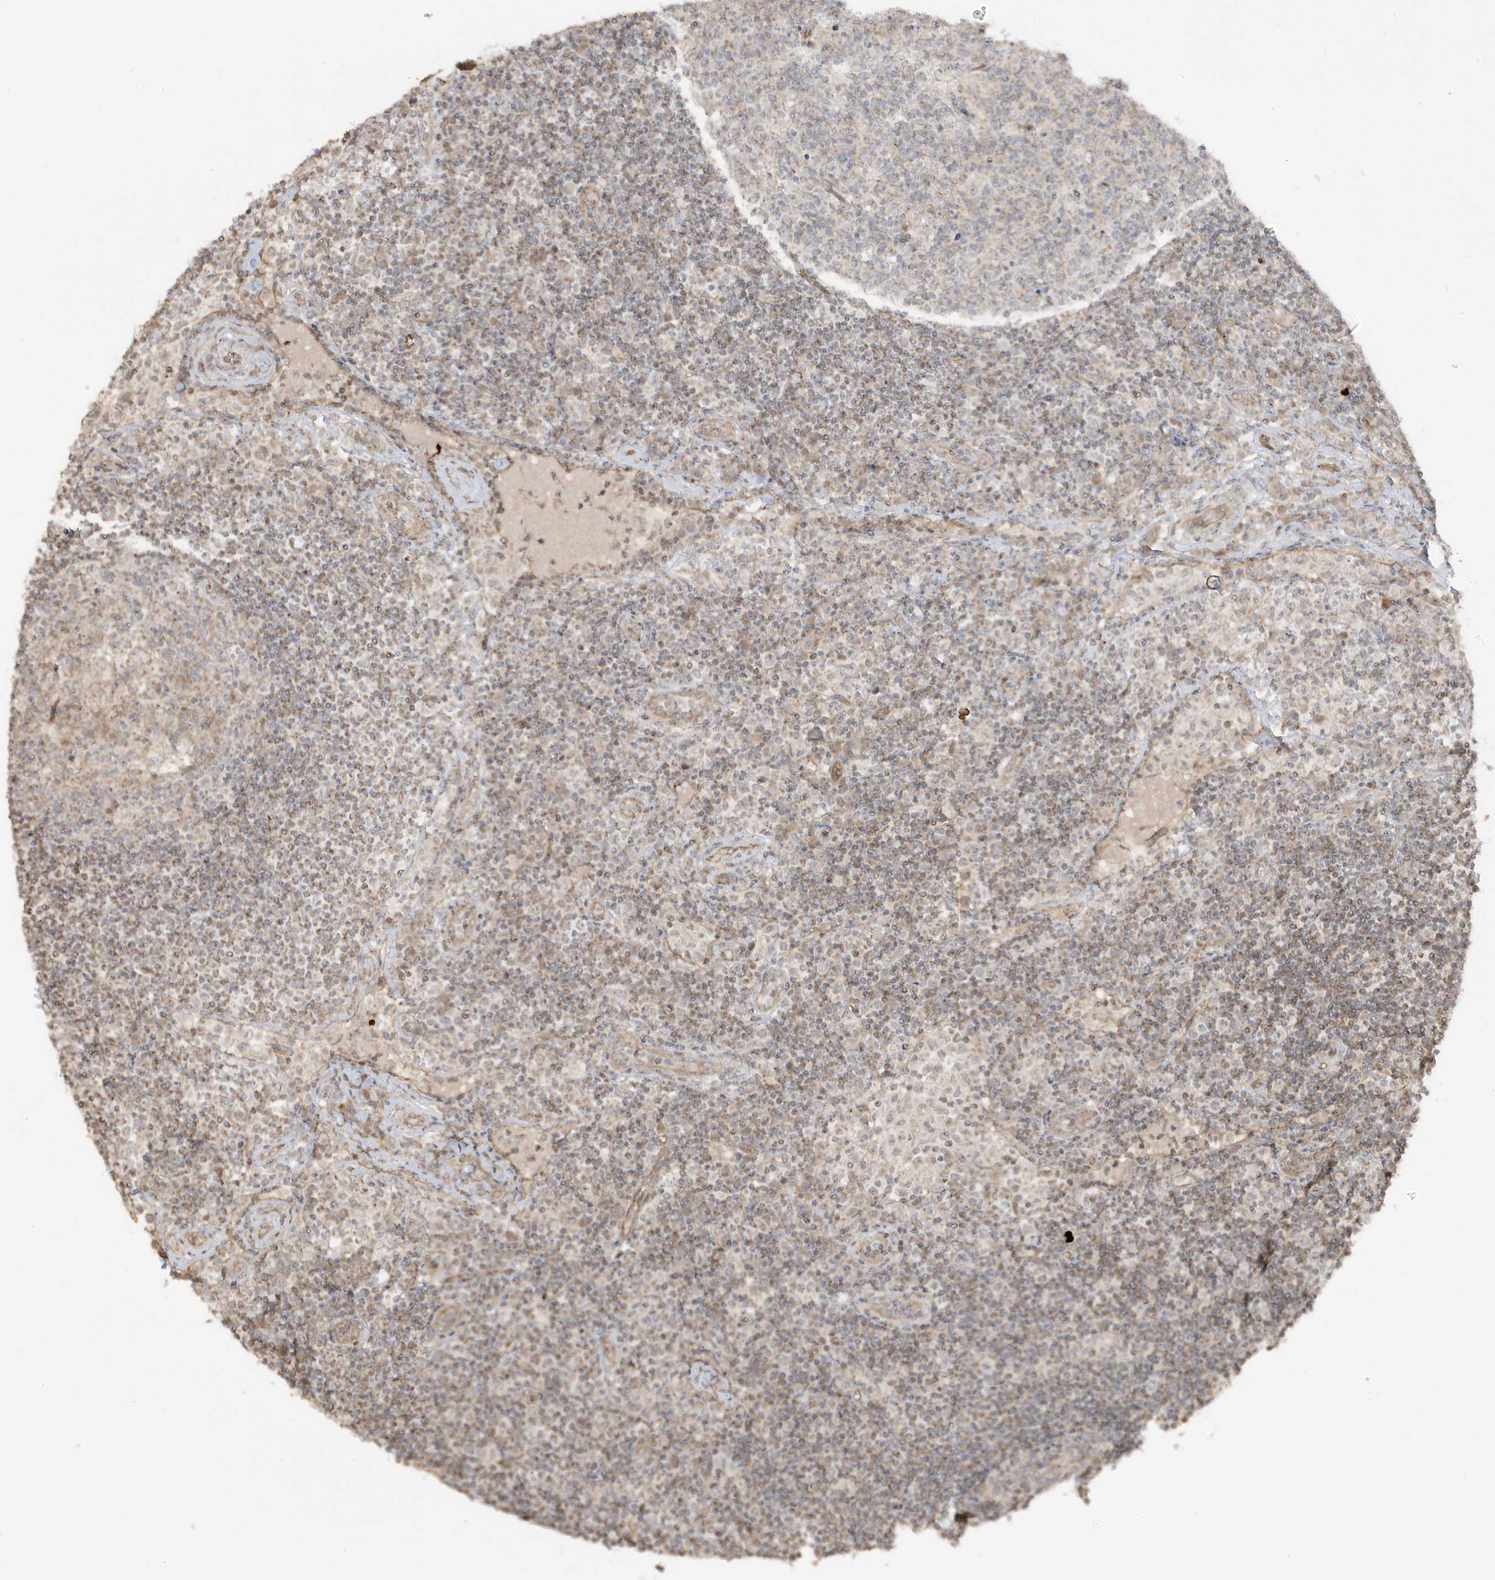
{"staining": {"intensity": "negative", "quantity": "none", "location": "none"}, "tissue": "lymph node", "cell_type": "Germinal center cells", "image_type": "normal", "snomed": [{"axis": "morphology", "description": "Normal tissue, NOS"}, {"axis": "topography", "description": "Lymph node"}], "caption": "This is an immunohistochemistry micrograph of benign human lymph node. There is no expression in germinal center cells.", "gene": "DNAJC12", "patient": {"sex": "female", "age": 53}}